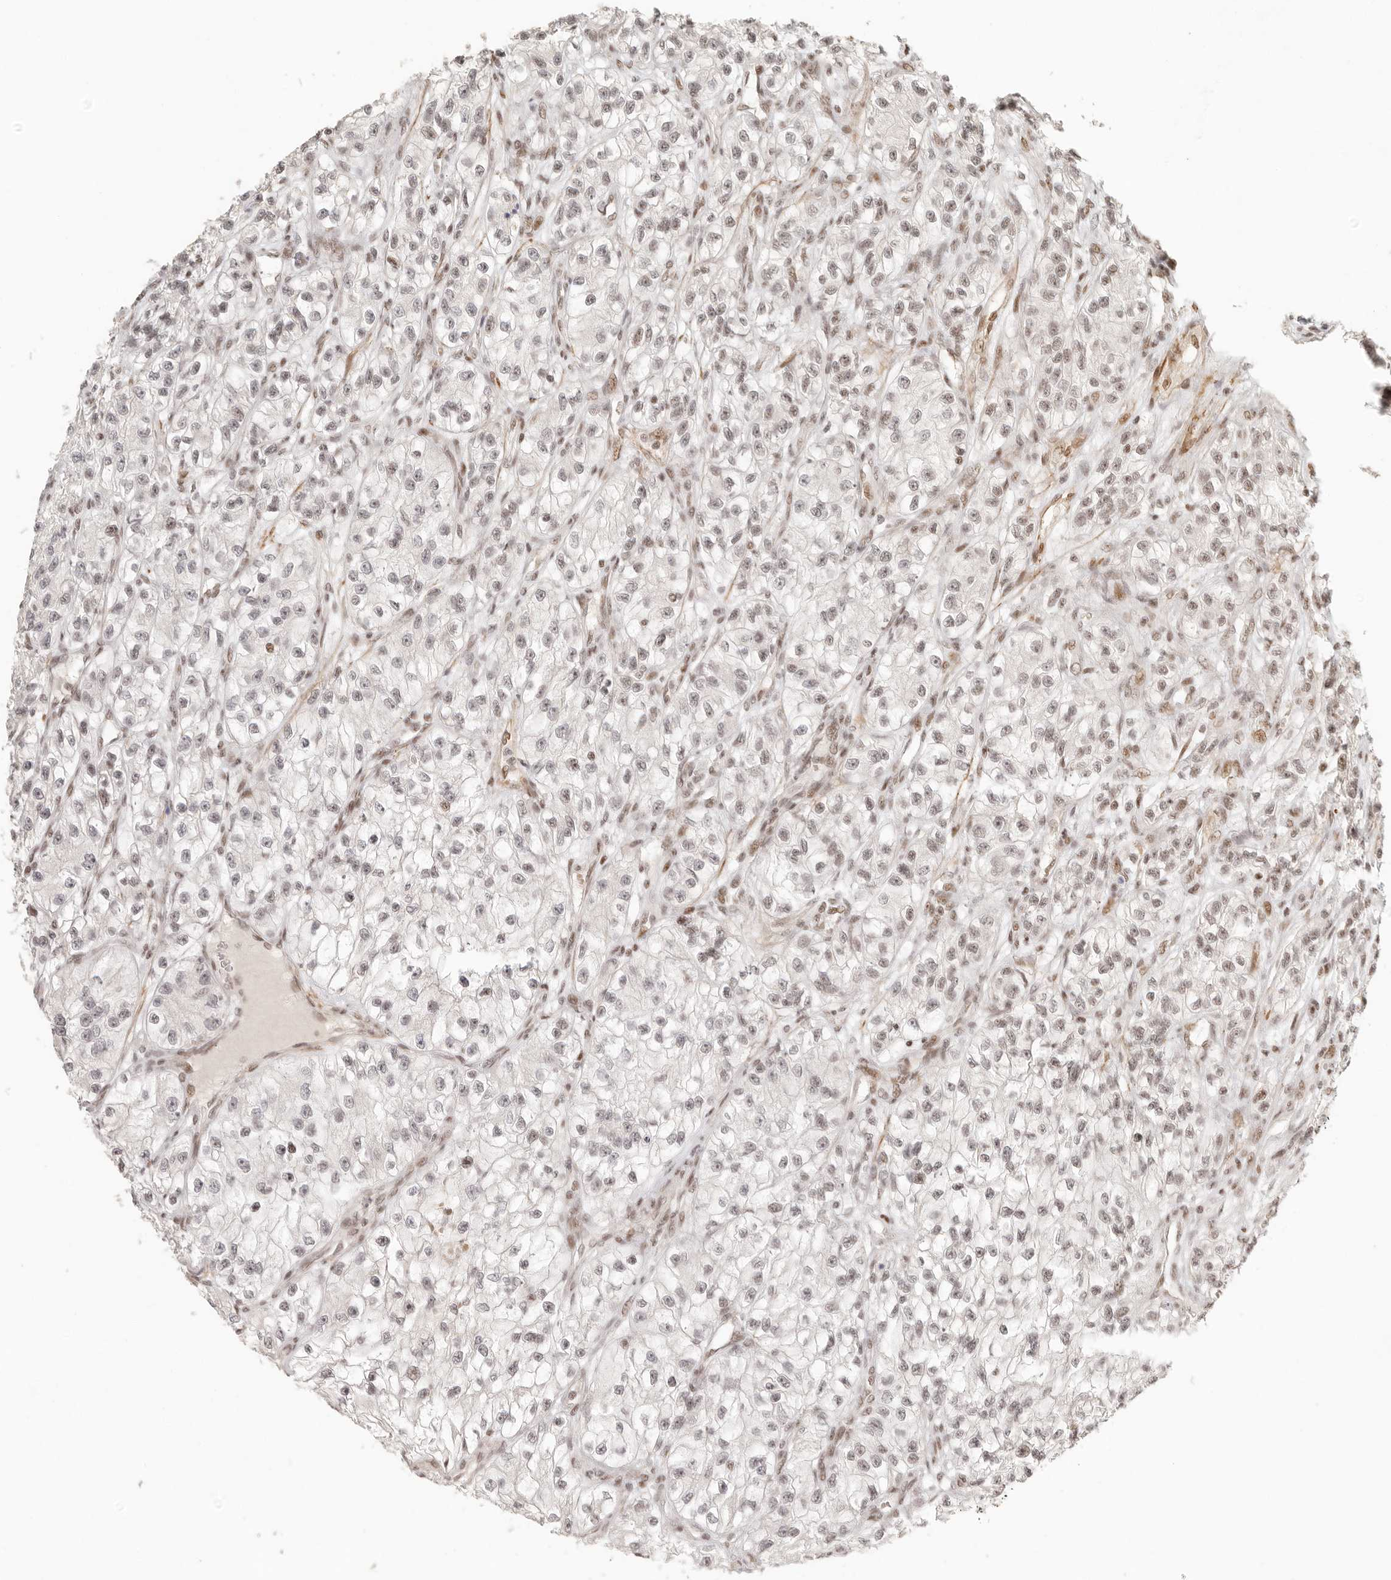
{"staining": {"intensity": "moderate", "quantity": "25%-75%", "location": "nuclear"}, "tissue": "renal cancer", "cell_type": "Tumor cells", "image_type": "cancer", "snomed": [{"axis": "morphology", "description": "Adenocarcinoma, NOS"}, {"axis": "topography", "description": "Kidney"}], "caption": "A high-resolution photomicrograph shows immunohistochemistry (IHC) staining of renal cancer, which reveals moderate nuclear positivity in approximately 25%-75% of tumor cells. (DAB = brown stain, brightfield microscopy at high magnification).", "gene": "GABPA", "patient": {"sex": "female", "age": 57}}